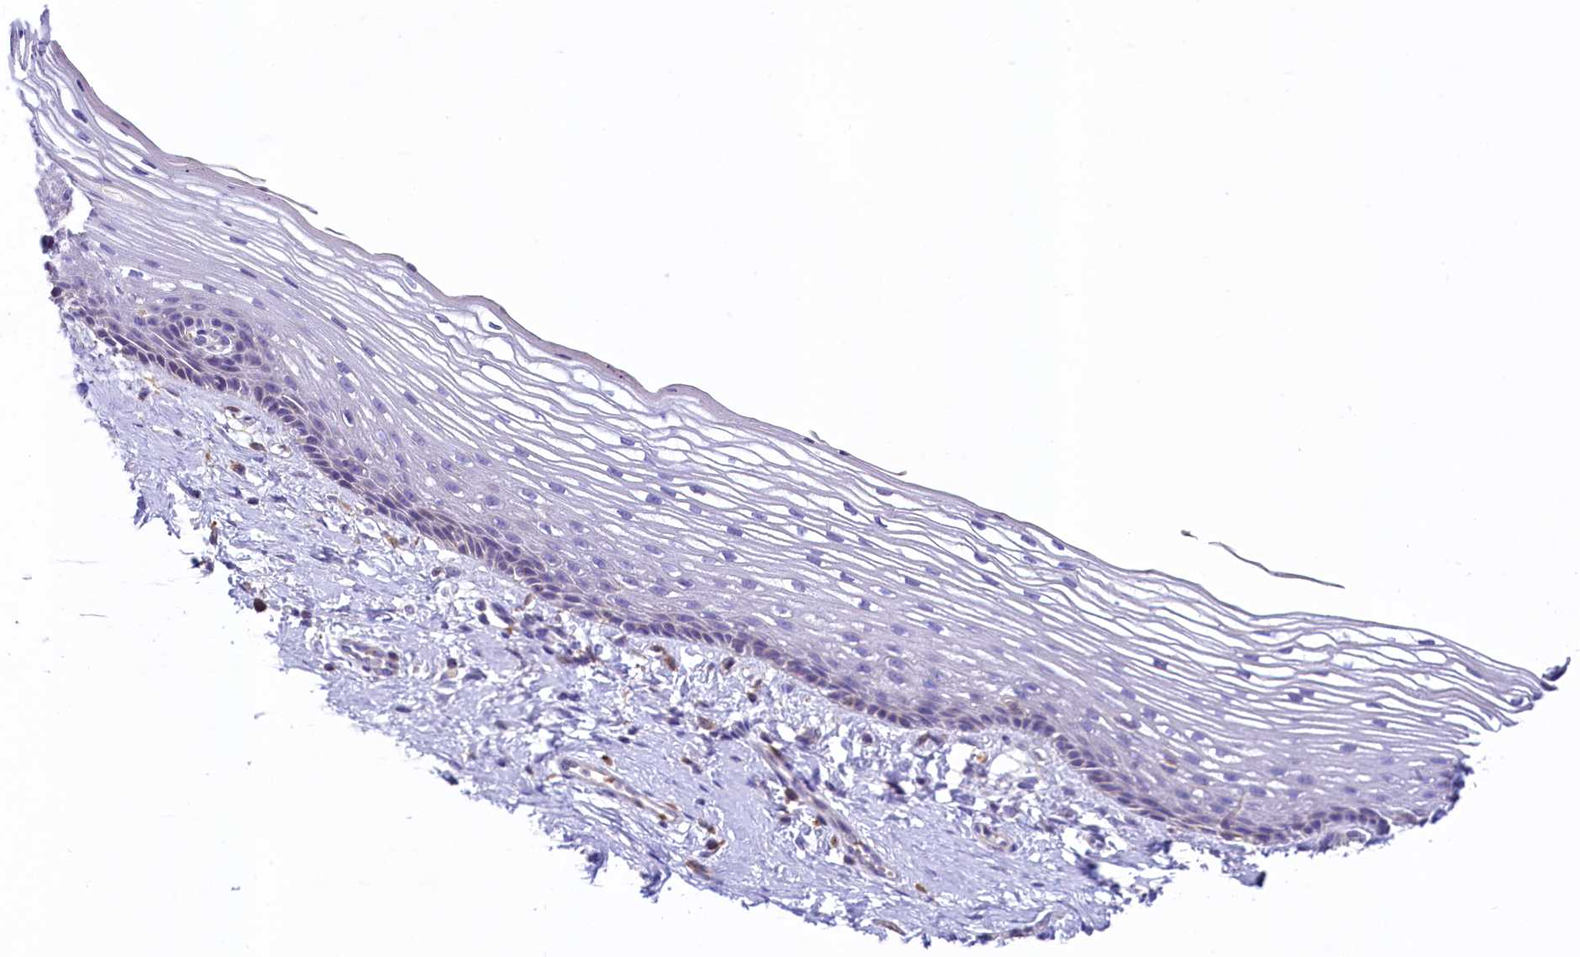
{"staining": {"intensity": "negative", "quantity": "none", "location": "none"}, "tissue": "vagina", "cell_type": "Squamous epithelial cells", "image_type": "normal", "snomed": [{"axis": "morphology", "description": "Normal tissue, NOS"}, {"axis": "topography", "description": "Vagina"}], "caption": "Squamous epithelial cells show no significant protein expression in unremarkable vagina.", "gene": "HPS6", "patient": {"sex": "female", "age": 46}}